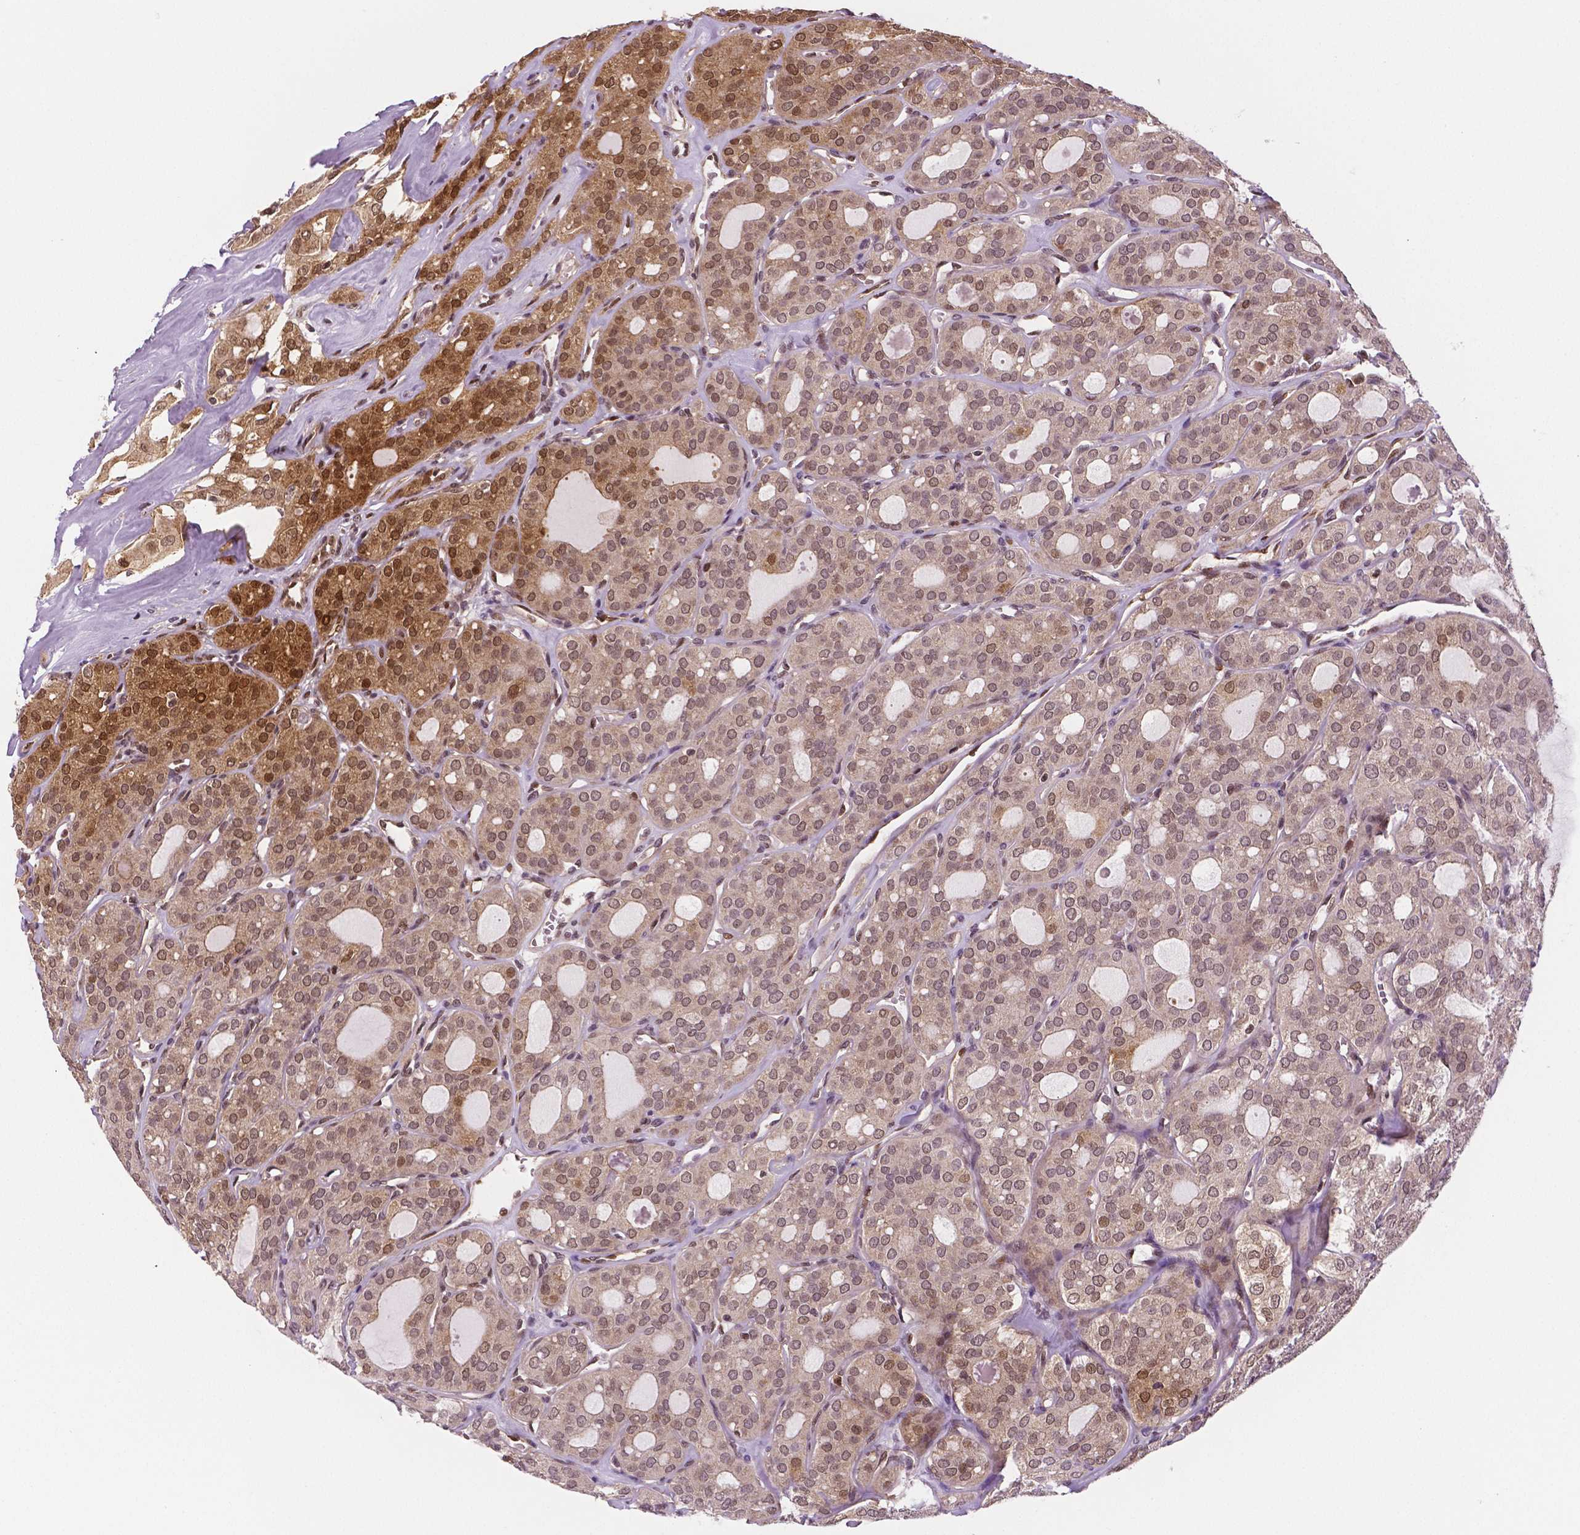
{"staining": {"intensity": "moderate", "quantity": "<25%", "location": "cytoplasmic/membranous,nuclear"}, "tissue": "thyroid cancer", "cell_type": "Tumor cells", "image_type": "cancer", "snomed": [{"axis": "morphology", "description": "Follicular adenoma carcinoma, NOS"}, {"axis": "topography", "description": "Thyroid gland"}], "caption": "Immunohistochemistry (DAB (3,3'-diaminobenzidine)) staining of follicular adenoma carcinoma (thyroid) exhibits moderate cytoplasmic/membranous and nuclear protein positivity in approximately <25% of tumor cells. The protein is shown in brown color, while the nuclei are stained blue.", "gene": "STAT3", "patient": {"sex": "male", "age": 75}}